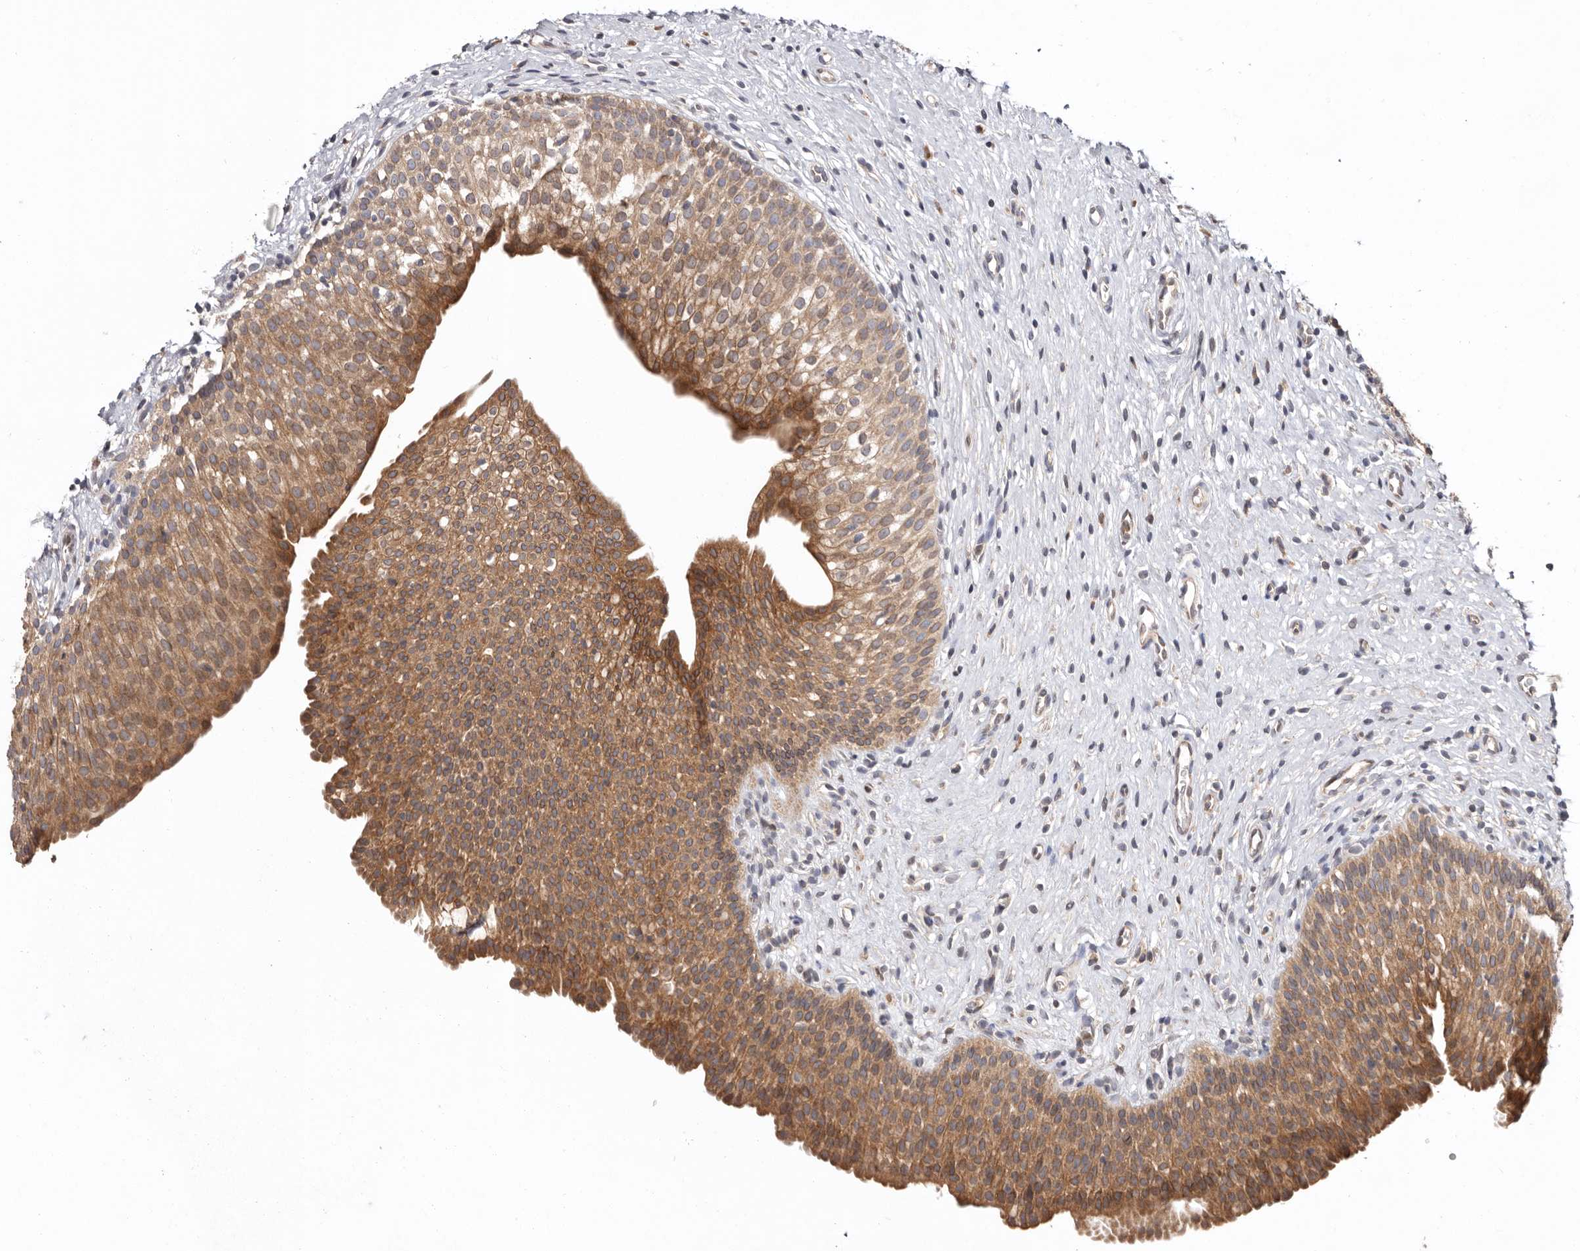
{"staining": {"intensity": "moderate", "quantity": ">75%", "location": "cytoplasmic/membranous"}, "tissue": "urinary bladder", "cell_type": "Urothelial cells", "image_type": "normal", "snomed": [{"axis": "morphology", "description": "Normal tissue, NOS"}, {"axis": "topography", "description": "Urinary bladder"}], "caption": "Immunohistochemistry micrograph of benign urinary bladder: urinary bladder stained using immunohistochemistry (IHC) exhibits medium levels of moderate protein expression localized specifically in the cytoplasmic/membranous of urothelial cells, appearing as a cytoplasmic/membranous brown color.", "gene": "TMUB1", "patient": {"sex": "male", "age": 1}}